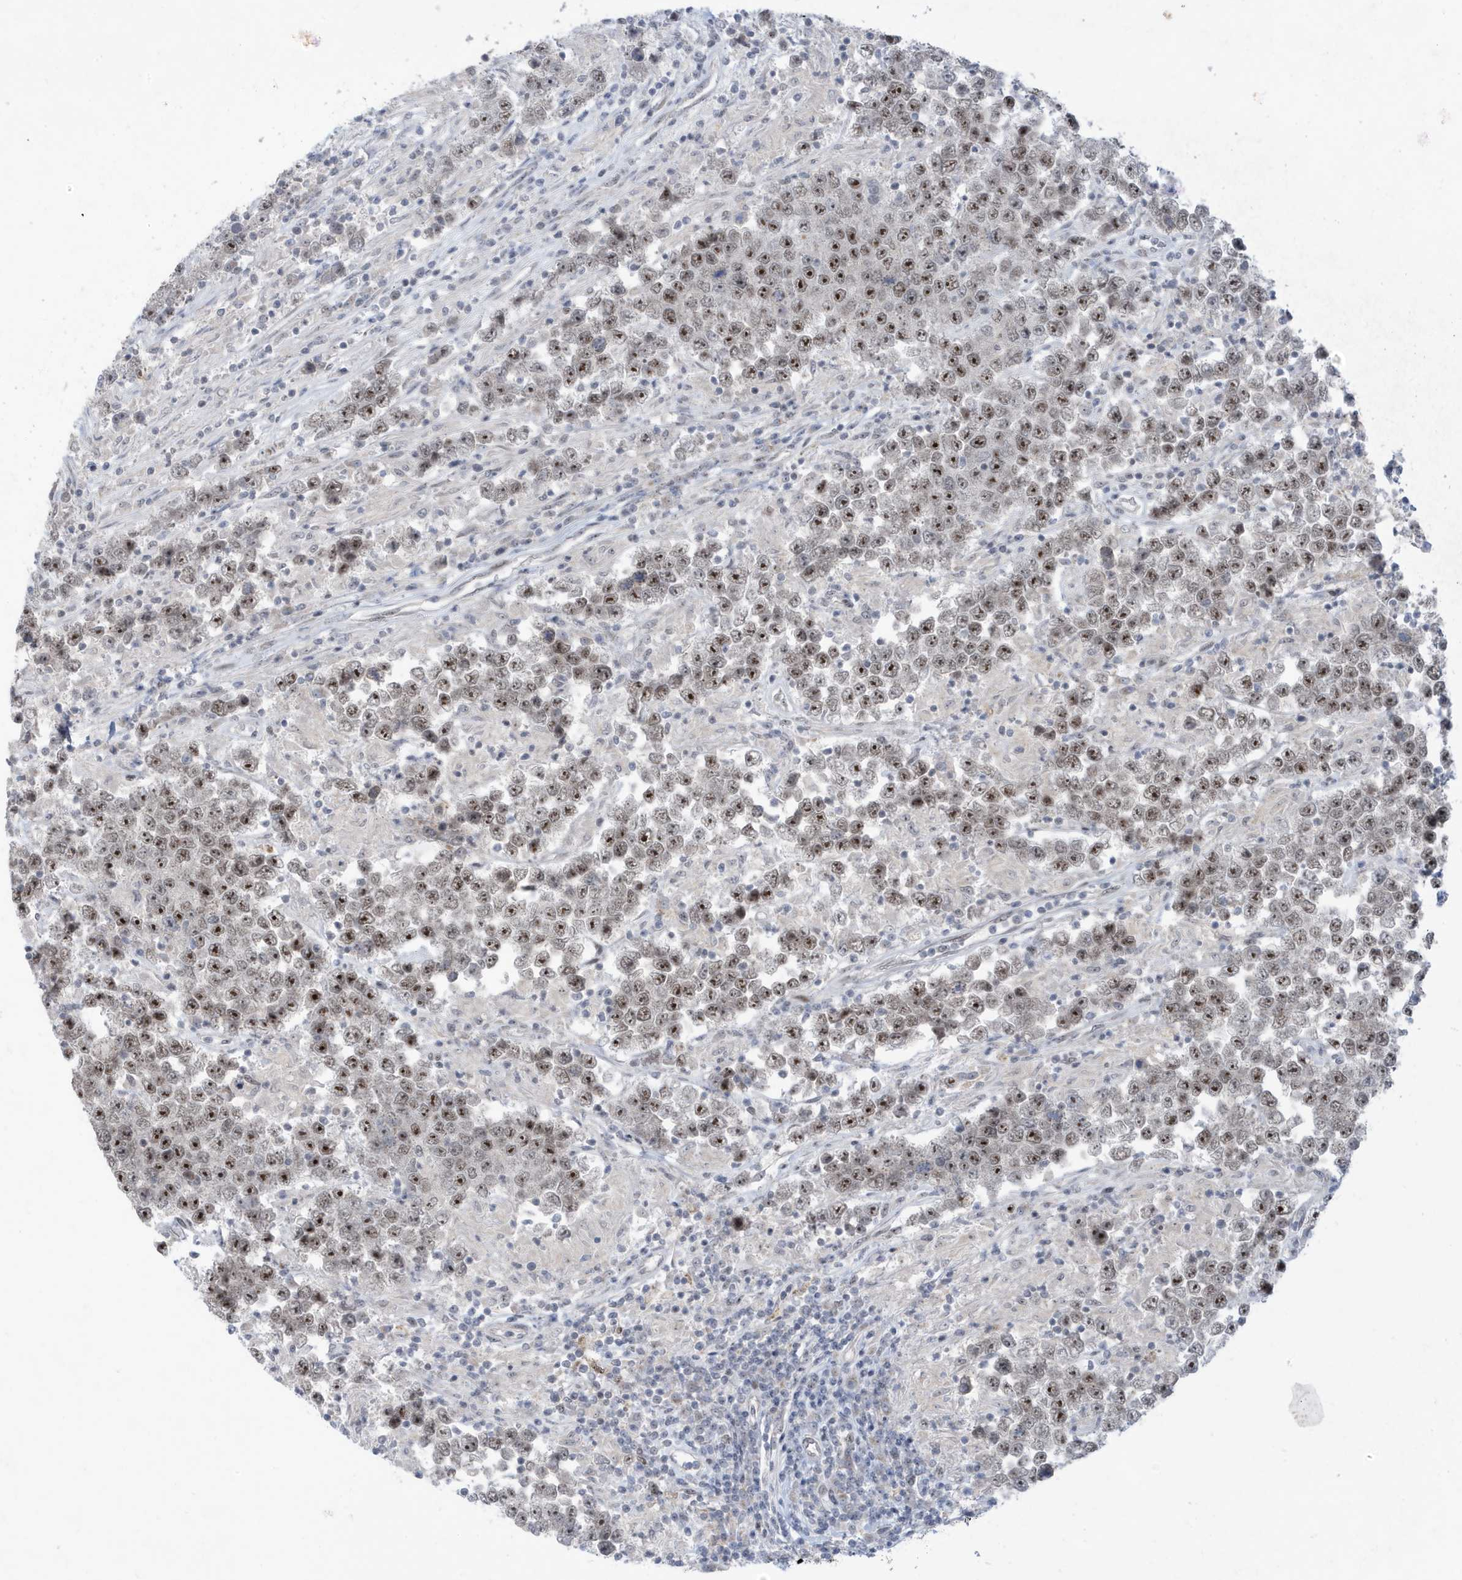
{"staining": {"intensity": "strong", "quantity": "25%-75%", "location": "nuclear"}, "tissue": "testis cancer", "cell_type": "Tumor cells", "image_type": "cancer", "snomed": [{"axis": "morphology", "description": "Normal tissue, NOS"}, {"axis": "morphology", "description": "Urothelial carcinoma, High grade"}, {"axis": "morphology", "description": "Seminoma, NOS"}, {"axis": "morphology", "description": "Carcinoma, Embryonal, NOS"}, {"axis": "topography", "description": "Urinary bladder"}, {"axis": "topography", "description": "Testis"}], "caption": "Testis seminoma stained with IHC reveals strong nuclear staining in about 25%-75% of tumor cells.", "gene": "FAM9B", "patient": {"sex": "male", "age": 41}}